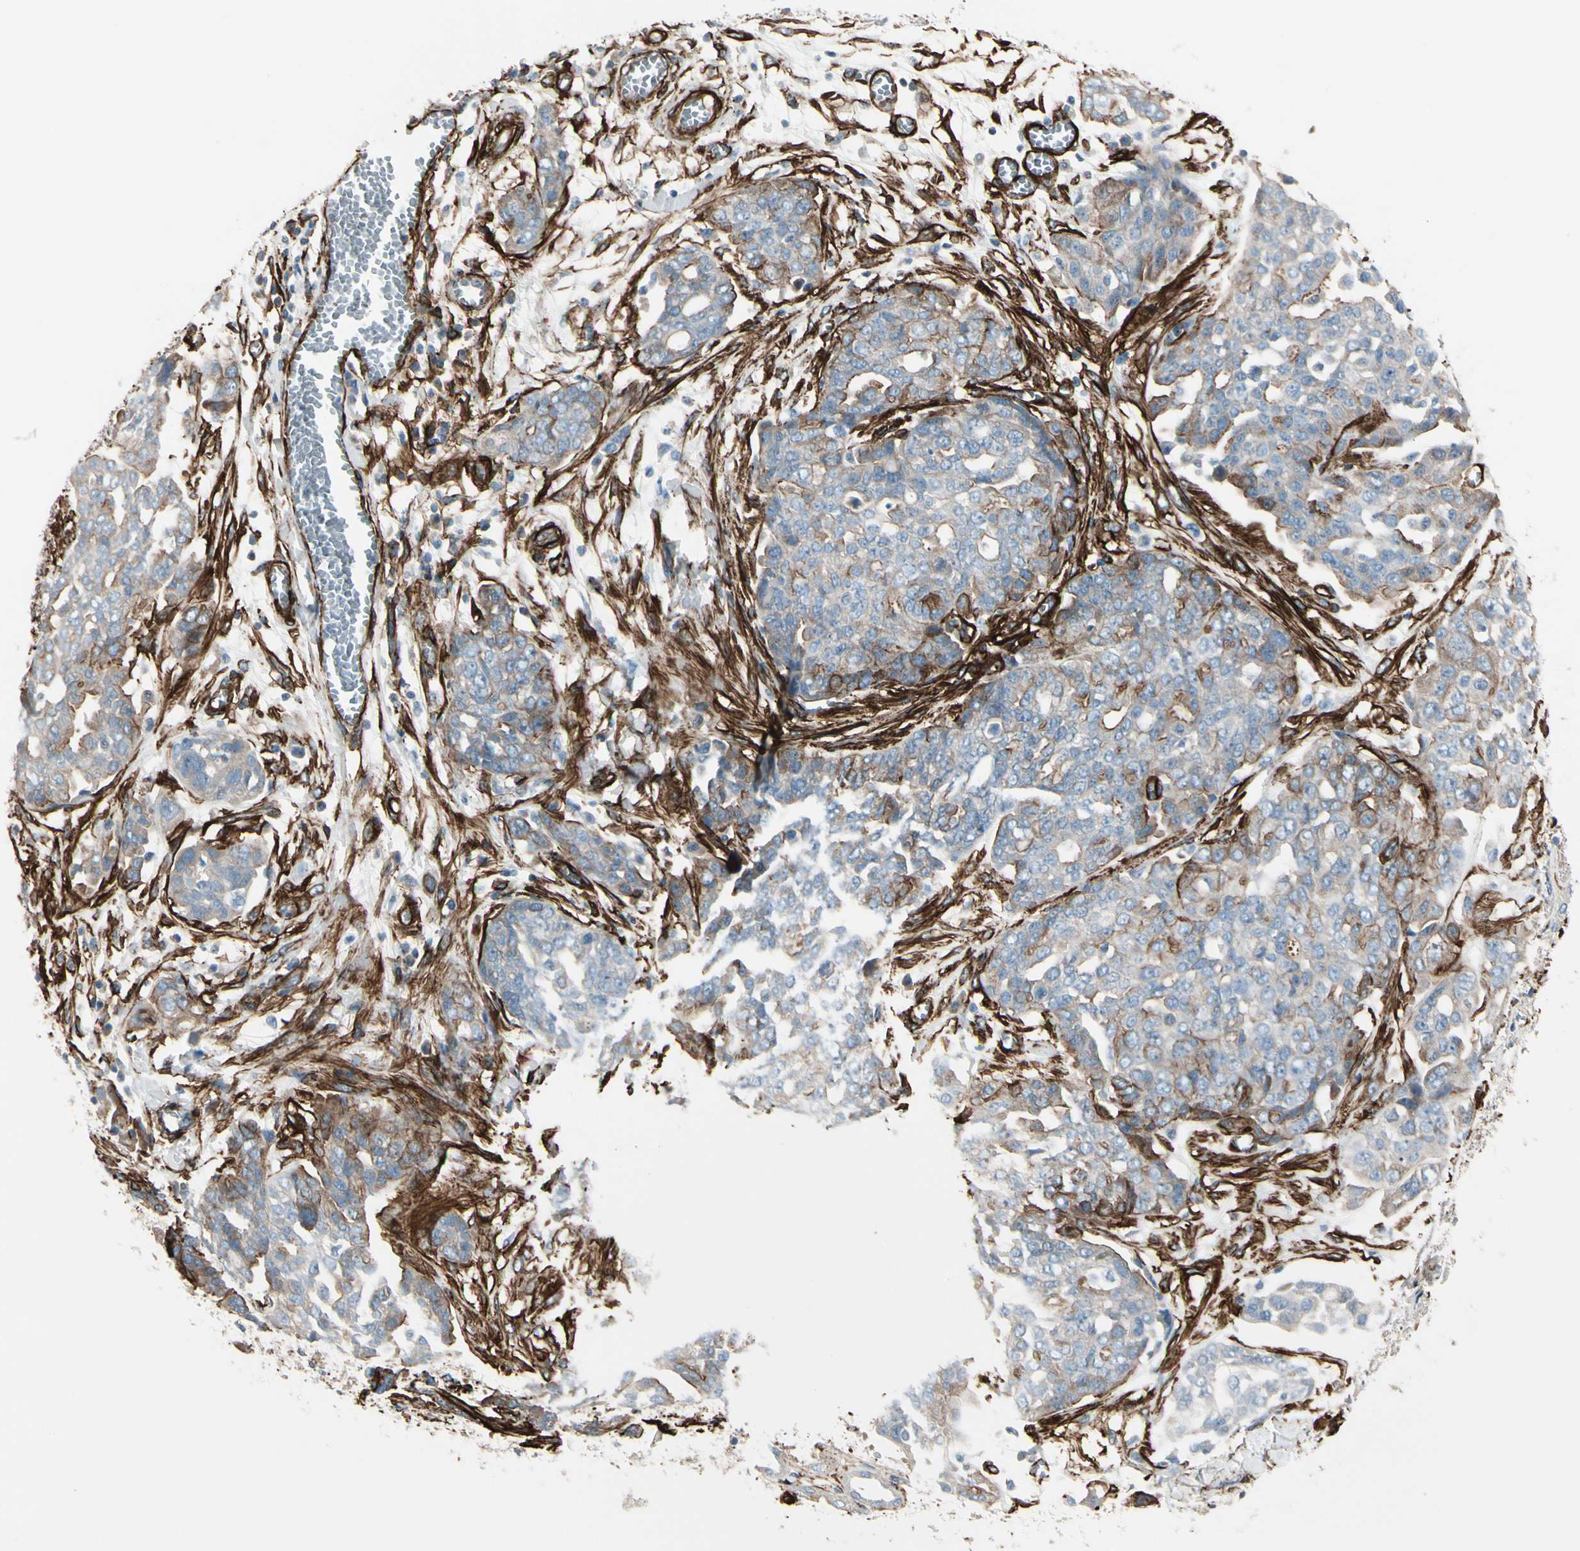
{"staining": {"intensity": "weak", "quantity": "25%-75%", "location": "cytoplasmic/membranous"}, "tissue": "ovarian cancer", "cell_type": "Tumor cells", "image_type": "cancer", "snomed": [{"axis": "morphology", "description": "Cystadenocarcinoma, serous, NOS"}, {"axis": "topography", "description": "Soft tissue"}, {"axis": "topography", "description": "Ovary"}], "caption": "Tumor cells reveal low levels of weak cytoplasmic/membranous positivity in approximately 25%-75% of cells in human ovarian serous cystadenocarcinoma. (DAB = brown stain, brightfield microscopy at high magnification).", "gene": "CALD1", "patient": {"sex": "female", "age": 57}}